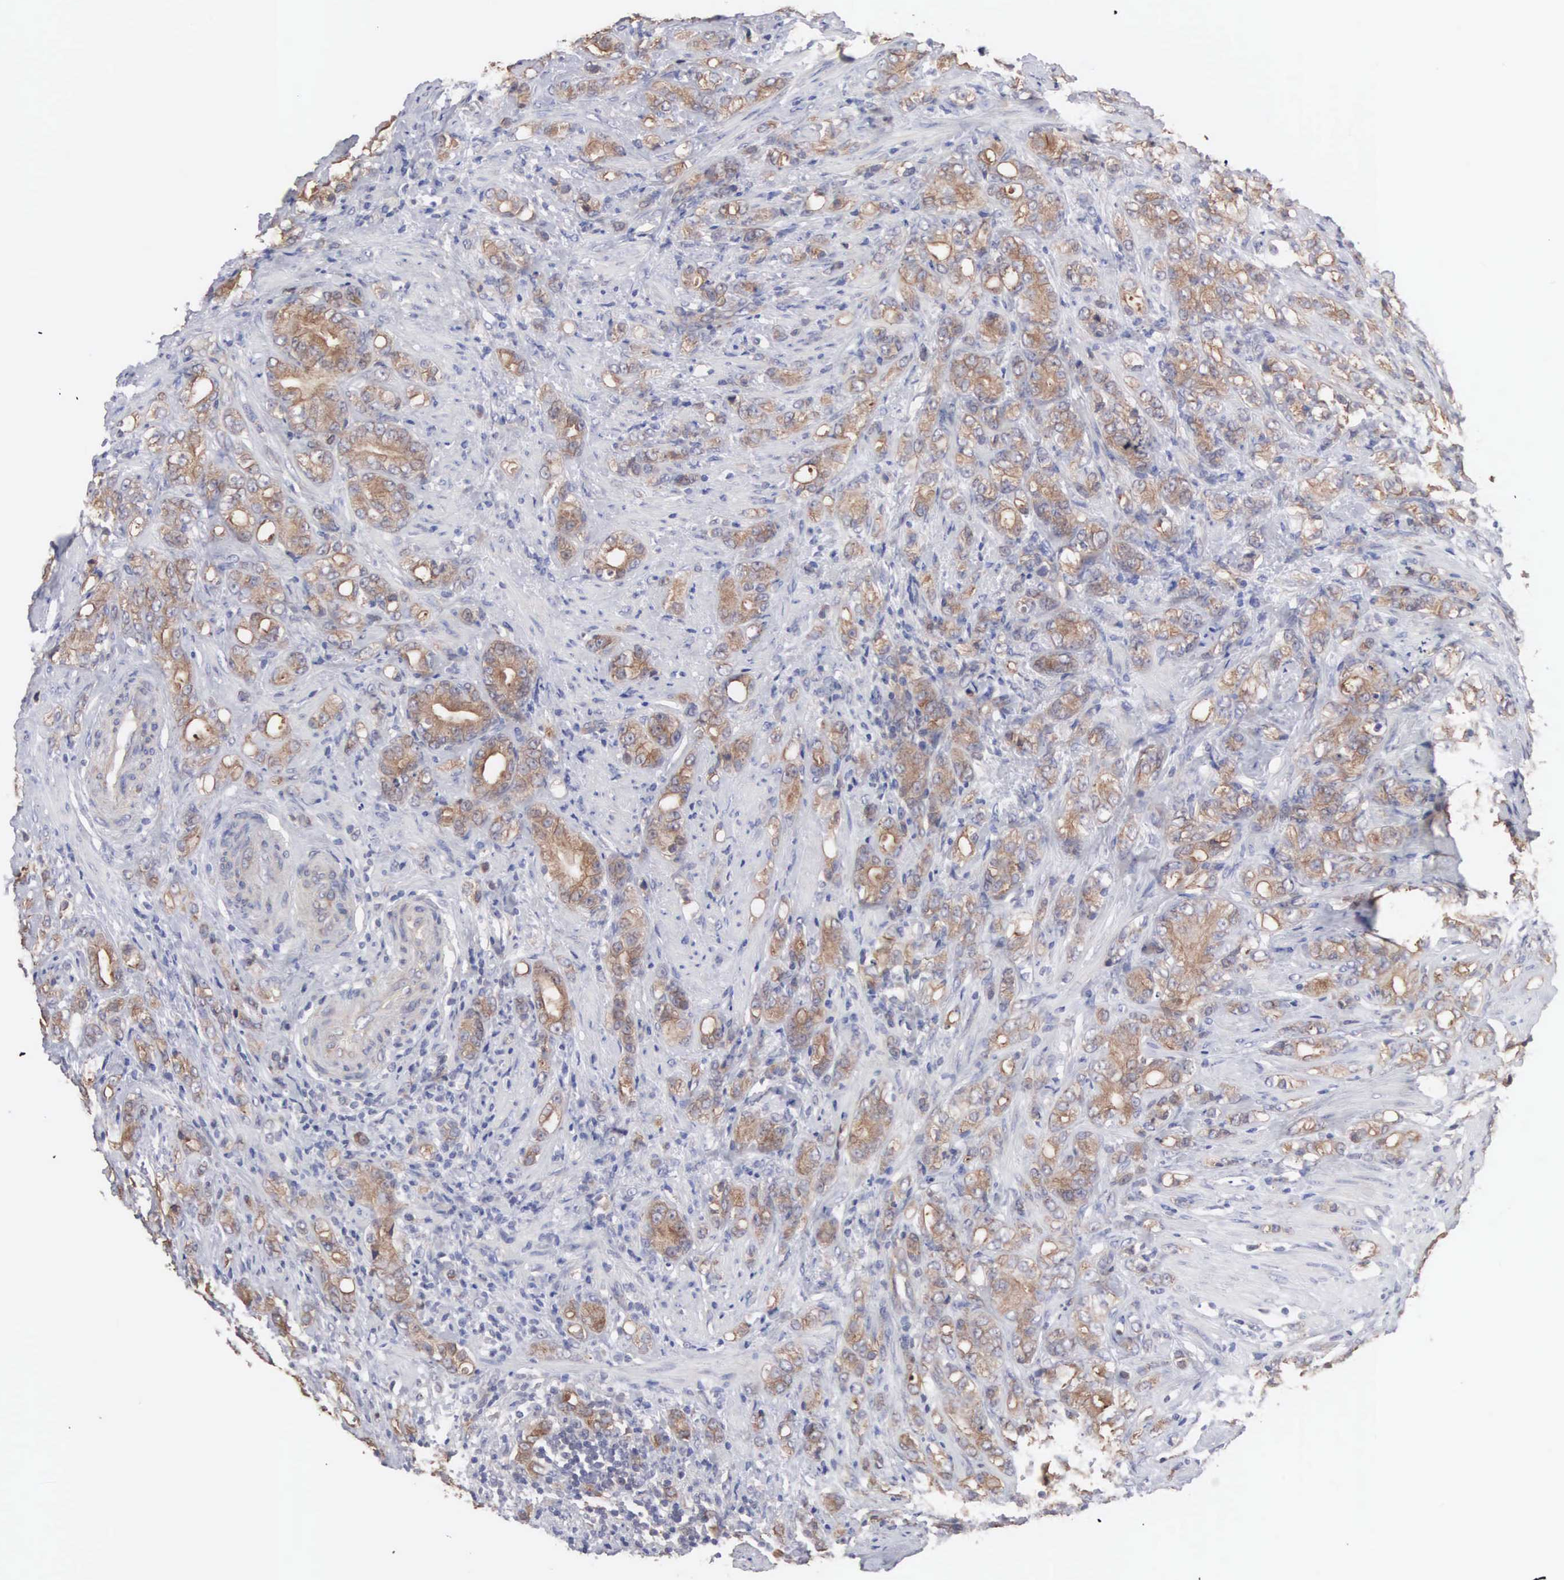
{"staining": {"intensity": "strong", "quantity": ">75%", "location": "cytoplasmic/membranous"}, "tissue": "prostate cancer", "cell_type": "Tumor cells", "image_type": "cancer", "snomed": [{"axis": "morphology", "description": "Adenocarcinoma, Medium grade"}, {"axis": "topography", "description": "Prostate"}], "caption": "Immunohistochemical staining of human prostate cancer demonstrates high levels of strong cytoplasmic/membranous protein expression in approximately >75% of tumor cells.", "gene": "INF2", "patient": {"sex": "male", "age": 59}}